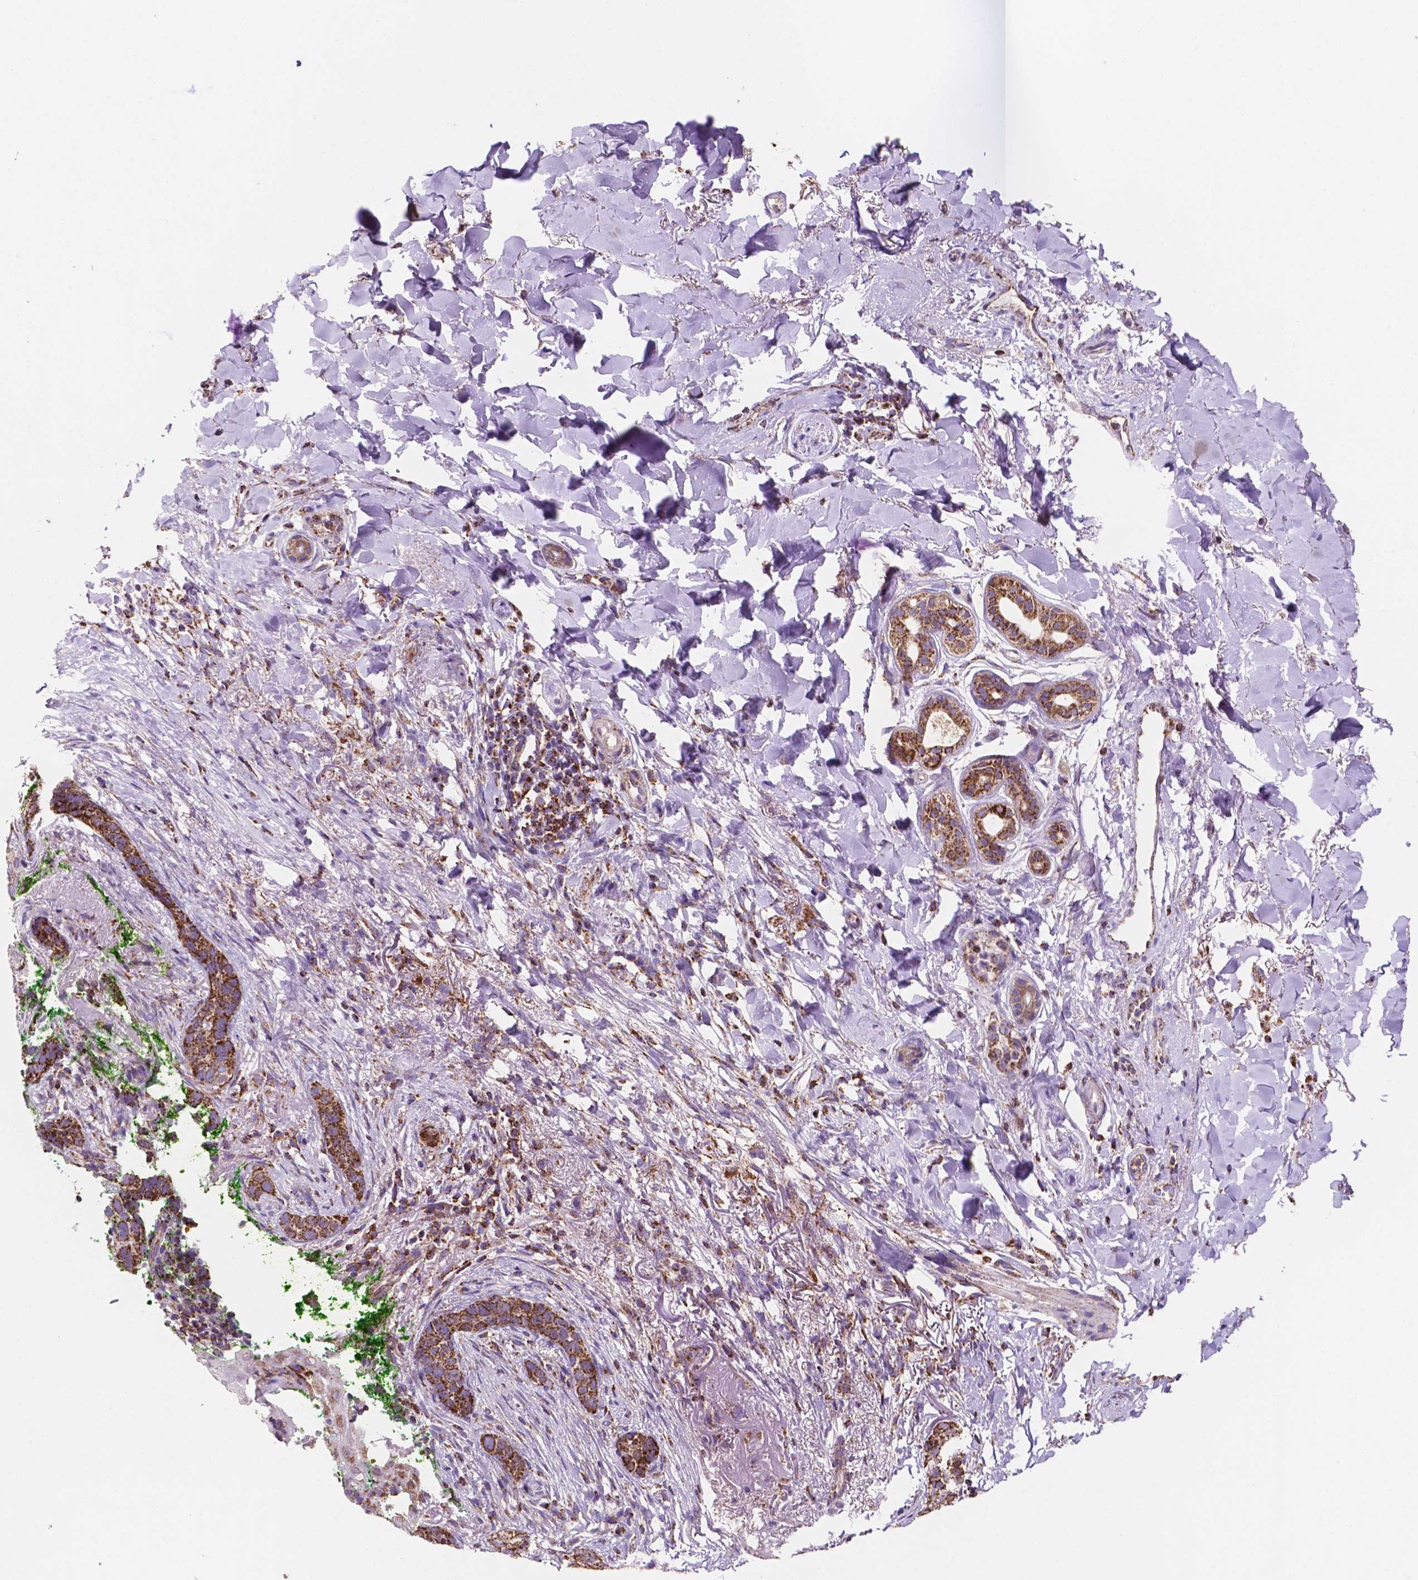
{"staining": {"intensity": "strong", "quantity": ">75%", "location": "cytoplasmic/membranous"}, "tissue": "skin cancer", "cell_type": "Tumor cells", "image_type": "cancer", "snomed": [{"axis": "morphology", "description": "Normal tissue, NOS"}, {"axis": "morphology", "description": "Basal cell carcinoma"}, {"axis": "topography", "description": "Skin"}], "caption": "High-power microscopy captured an immunohistochemistry image of basal cell carcinoma (skin), revealing strong cytoplasmic/membranous expression in about >75% of tumor cells.", "gene": "HSPD1", "patient": {"sex": "male", "age": 84}}